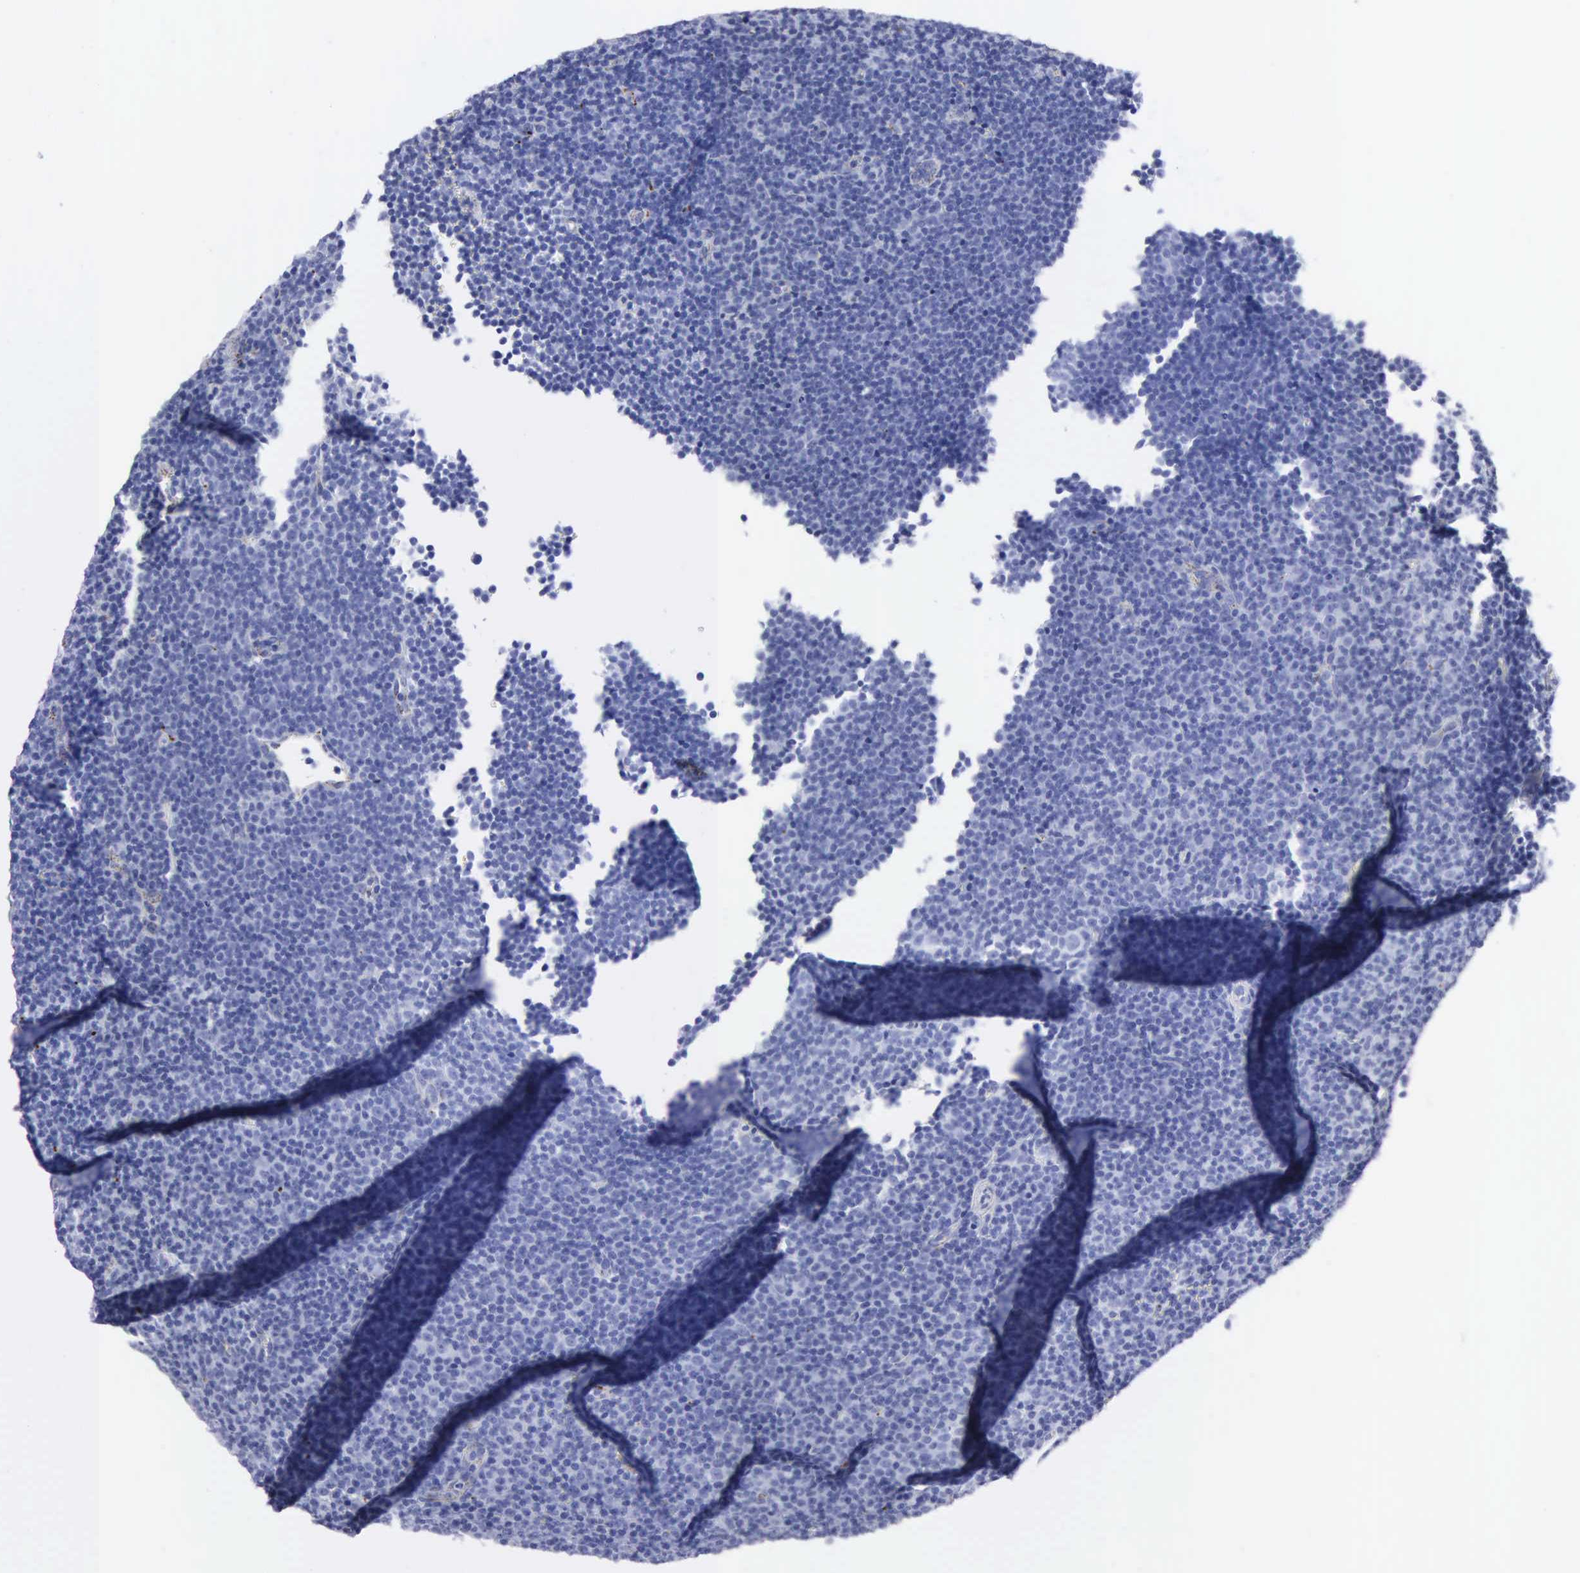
{"staining": {"intensity": "negative", "quantity": "none", "location": "none"}, "tissue": "lymphoma", "cell_type": "Tumor cells", "image_type": "cancer", "snomed": [{"axis": "morphology", "description": "Malignant lymphoma, non-Hodgkin's type, Low grade"}, {"axis": "topography", "description": "Lymph node"}], "caption": "Immunohistochemical staining of lymphoma reveals no significant expression in tumor cells.", "gene": "CTSL", "patient": {"sex": "male", "age": 57}}